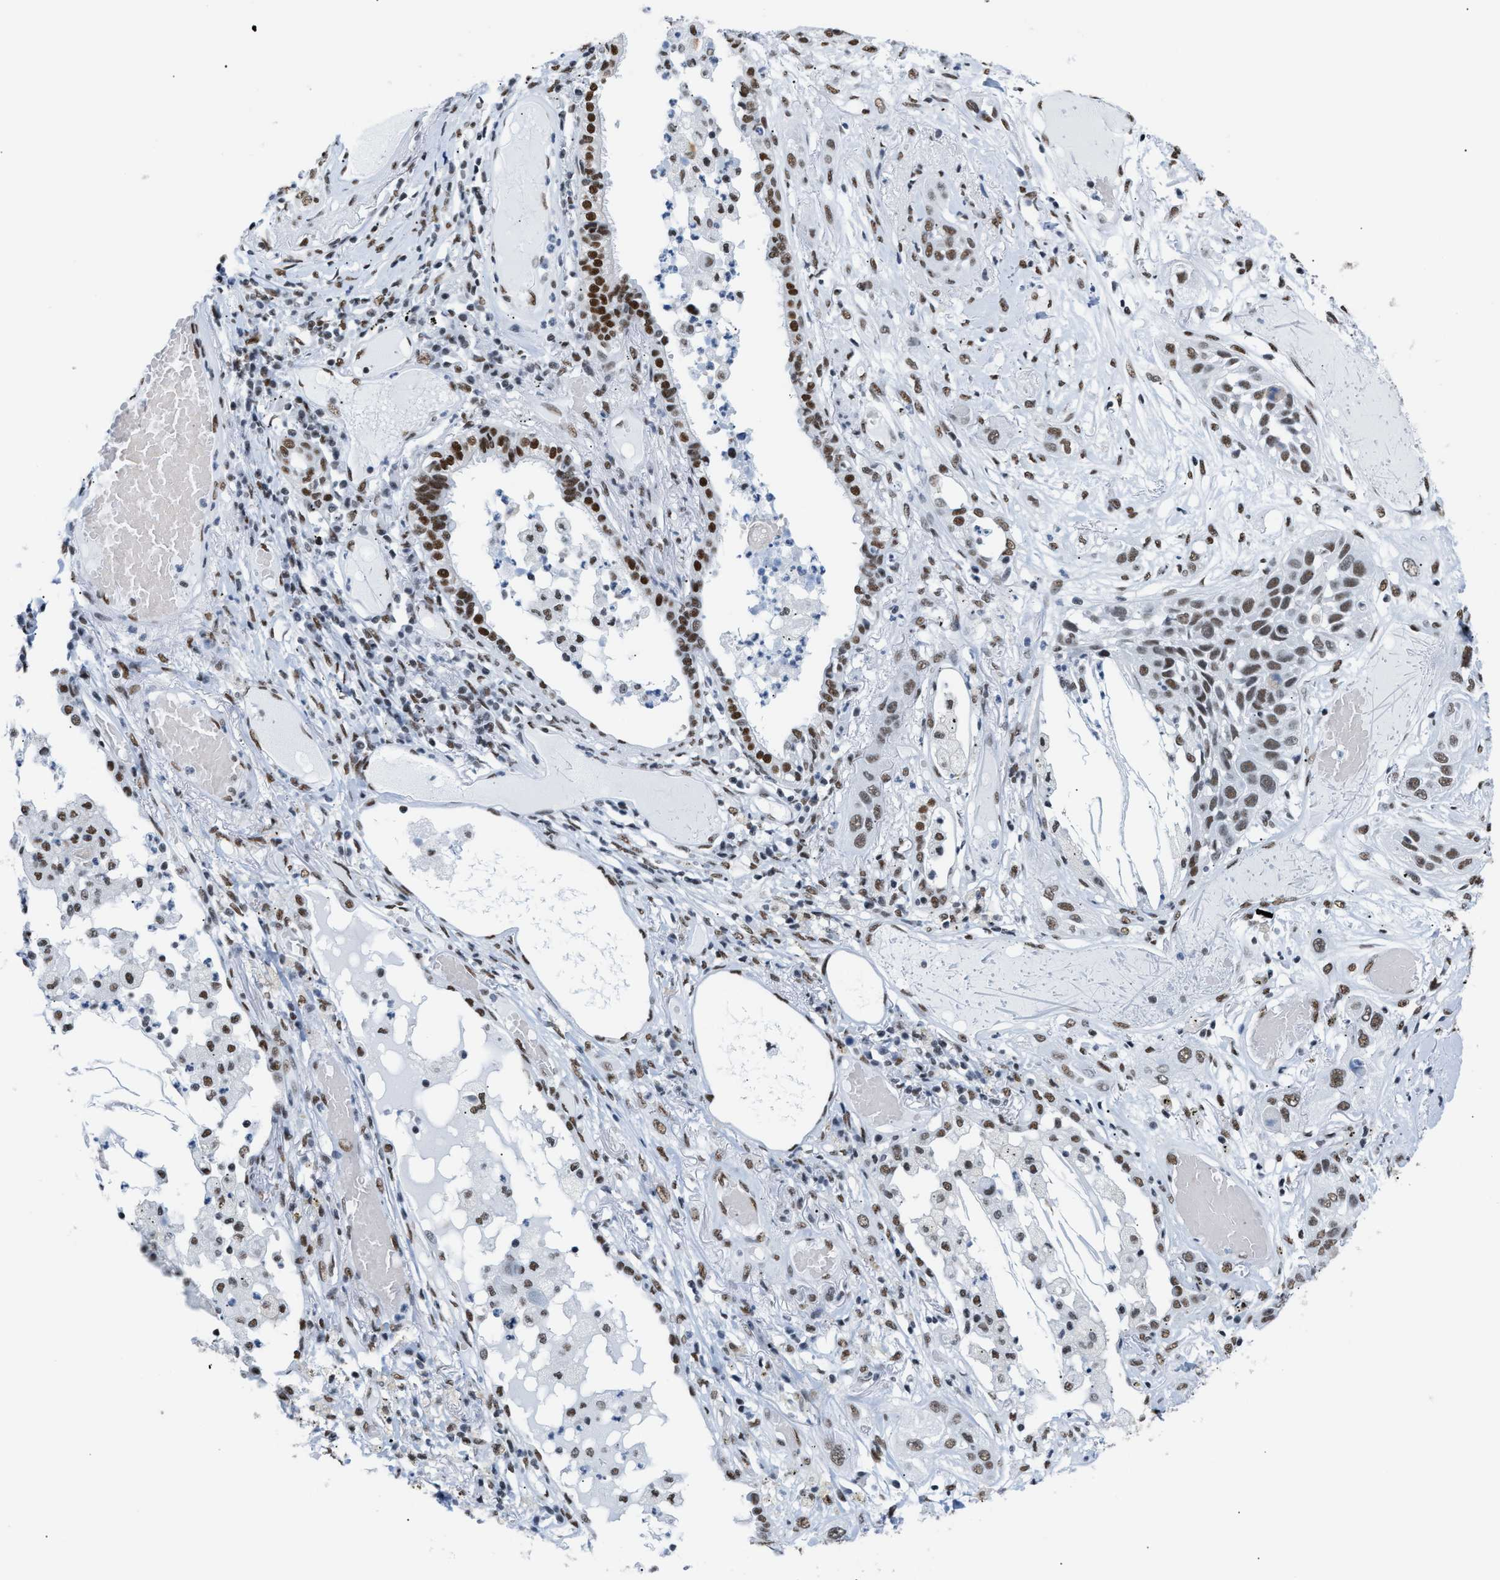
{"staining": {"intensity": "weak", "quantity": ">75%", "location": "nuclear"}, "tissue": "lung cancer", "cell_type": "Tumor cells", "image_type": "cancer", "snomed": [{"axis": "morphology", "description": "Squamous cell carcinoma, NOS"}, {"axis": "topography", "description": "Lung"}], "caption": "Immunohistochemical staining of squamous cell carcinoma (lung) demonstrates low levels of weak nuclear protein expression in about >75% of tumor cells.", "gene": "CCAR2", "patient": {"sex": "male", "age": 71}}